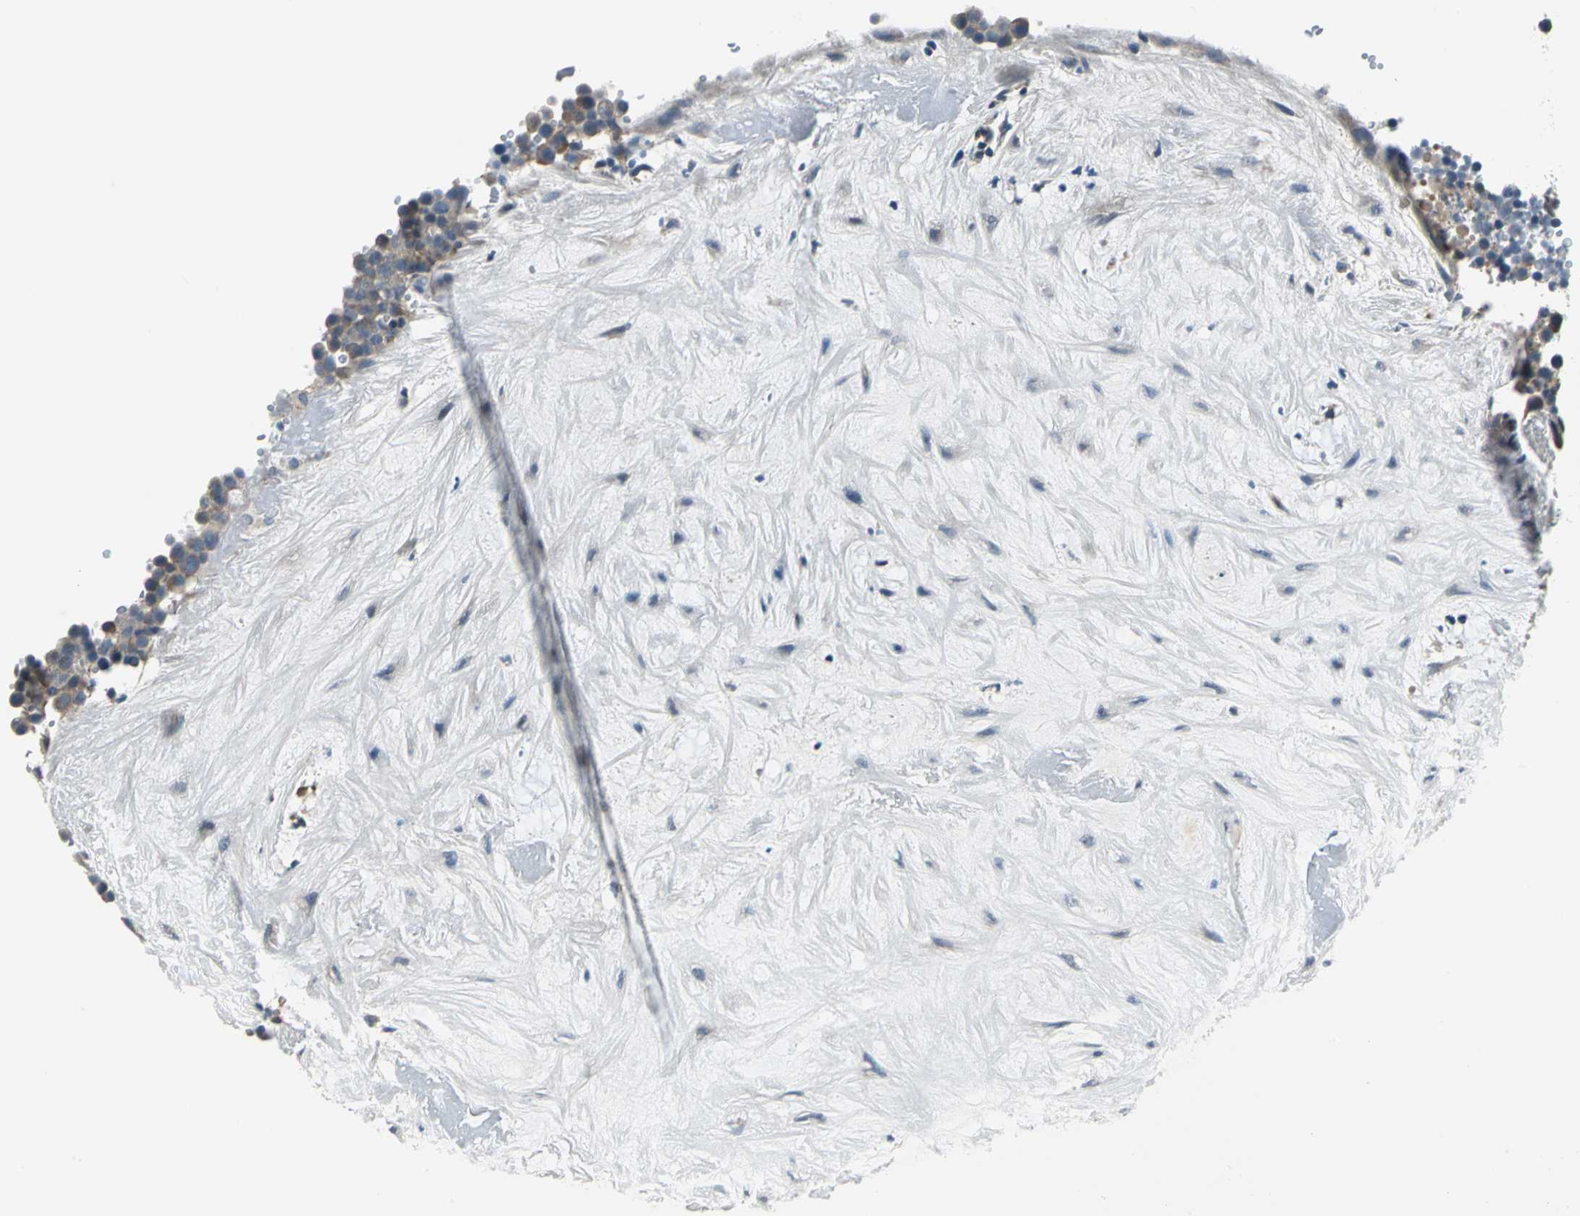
{"staining": {"intensity": "weak", "quantity": ">75%", "location": "cytoplasmic/membranous"}, "tissue": "testis cancer", "cell_type": "Tumor cells", "image_type": "cancer", "snomed": [{"axis": "morphology", "description": "Seminoma, NOS"}, {"axis": "topography", "description": "Testis"}], "caption": "IHC image of testis cancer (seminoma) stained for a protein (brown), which reveals low levels of weak cytoplasmic/membranous expression in about >75% of tumor cells.", "gene": "ZNF415", "patient": {"sex": "male", "age": 71}}